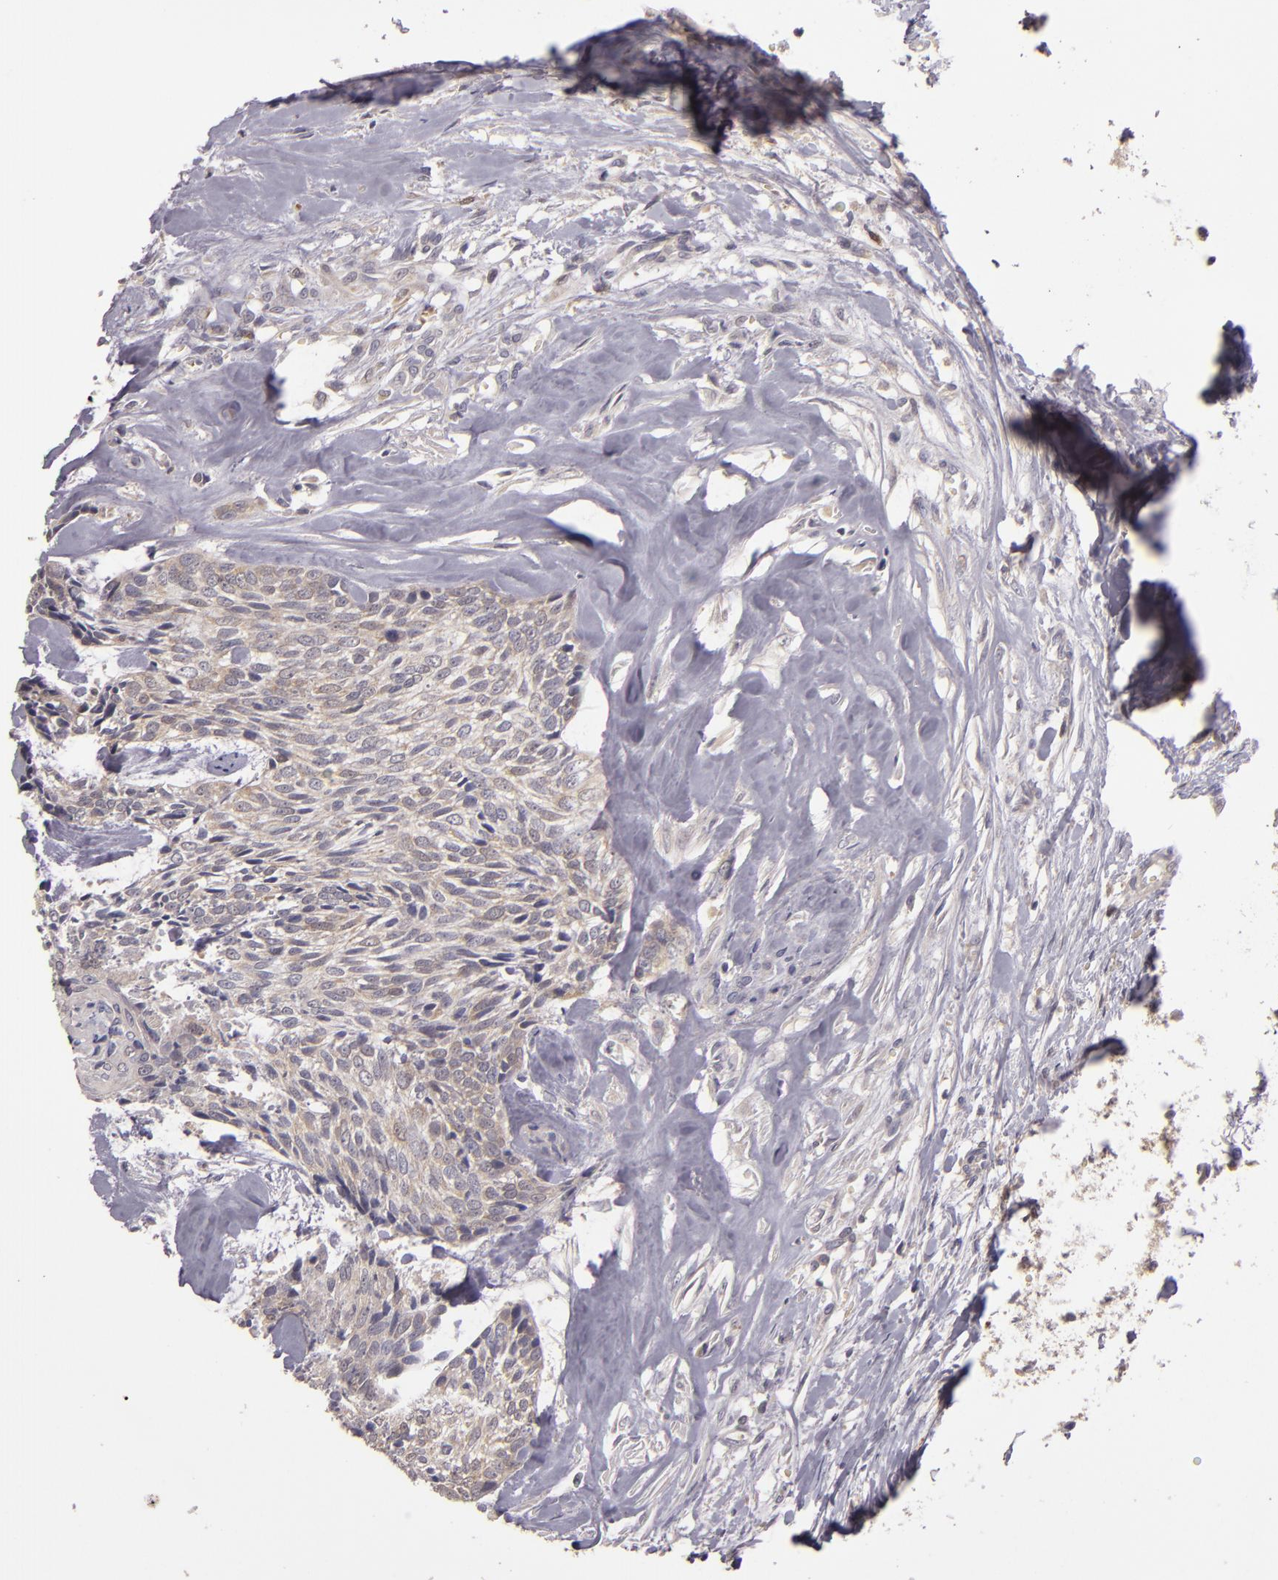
{"staining": {"intensity": "weak", "quantity": ">75%", "location": "cytoplasmic/membranous"}, "tissue": "head and neck cancer", "cell_type": "Tumor cells", "image_type": "cancer", "snomed": [{"axis": "morphology", "description": "Squamous cell carcinoma, NOS"}, {"axis": "topography", "description": "Salivary gland"}, {"axis": "topography", "description": "Head-Neck"}], "caption": "High-power microscopy captured an immunohistochemistry (IHC) photomicrograph of head and neck cancer (squamous cell carcinoma), revealing weak cytoplasmic/membranous staining in approximately >75% of tumor cells. (DAB (3,3'-diaminobenzidine) IHC with brightfield microscopy, high magnification).", "gene": "FHIT", "patient": {"sex": "male", "age": 70}}